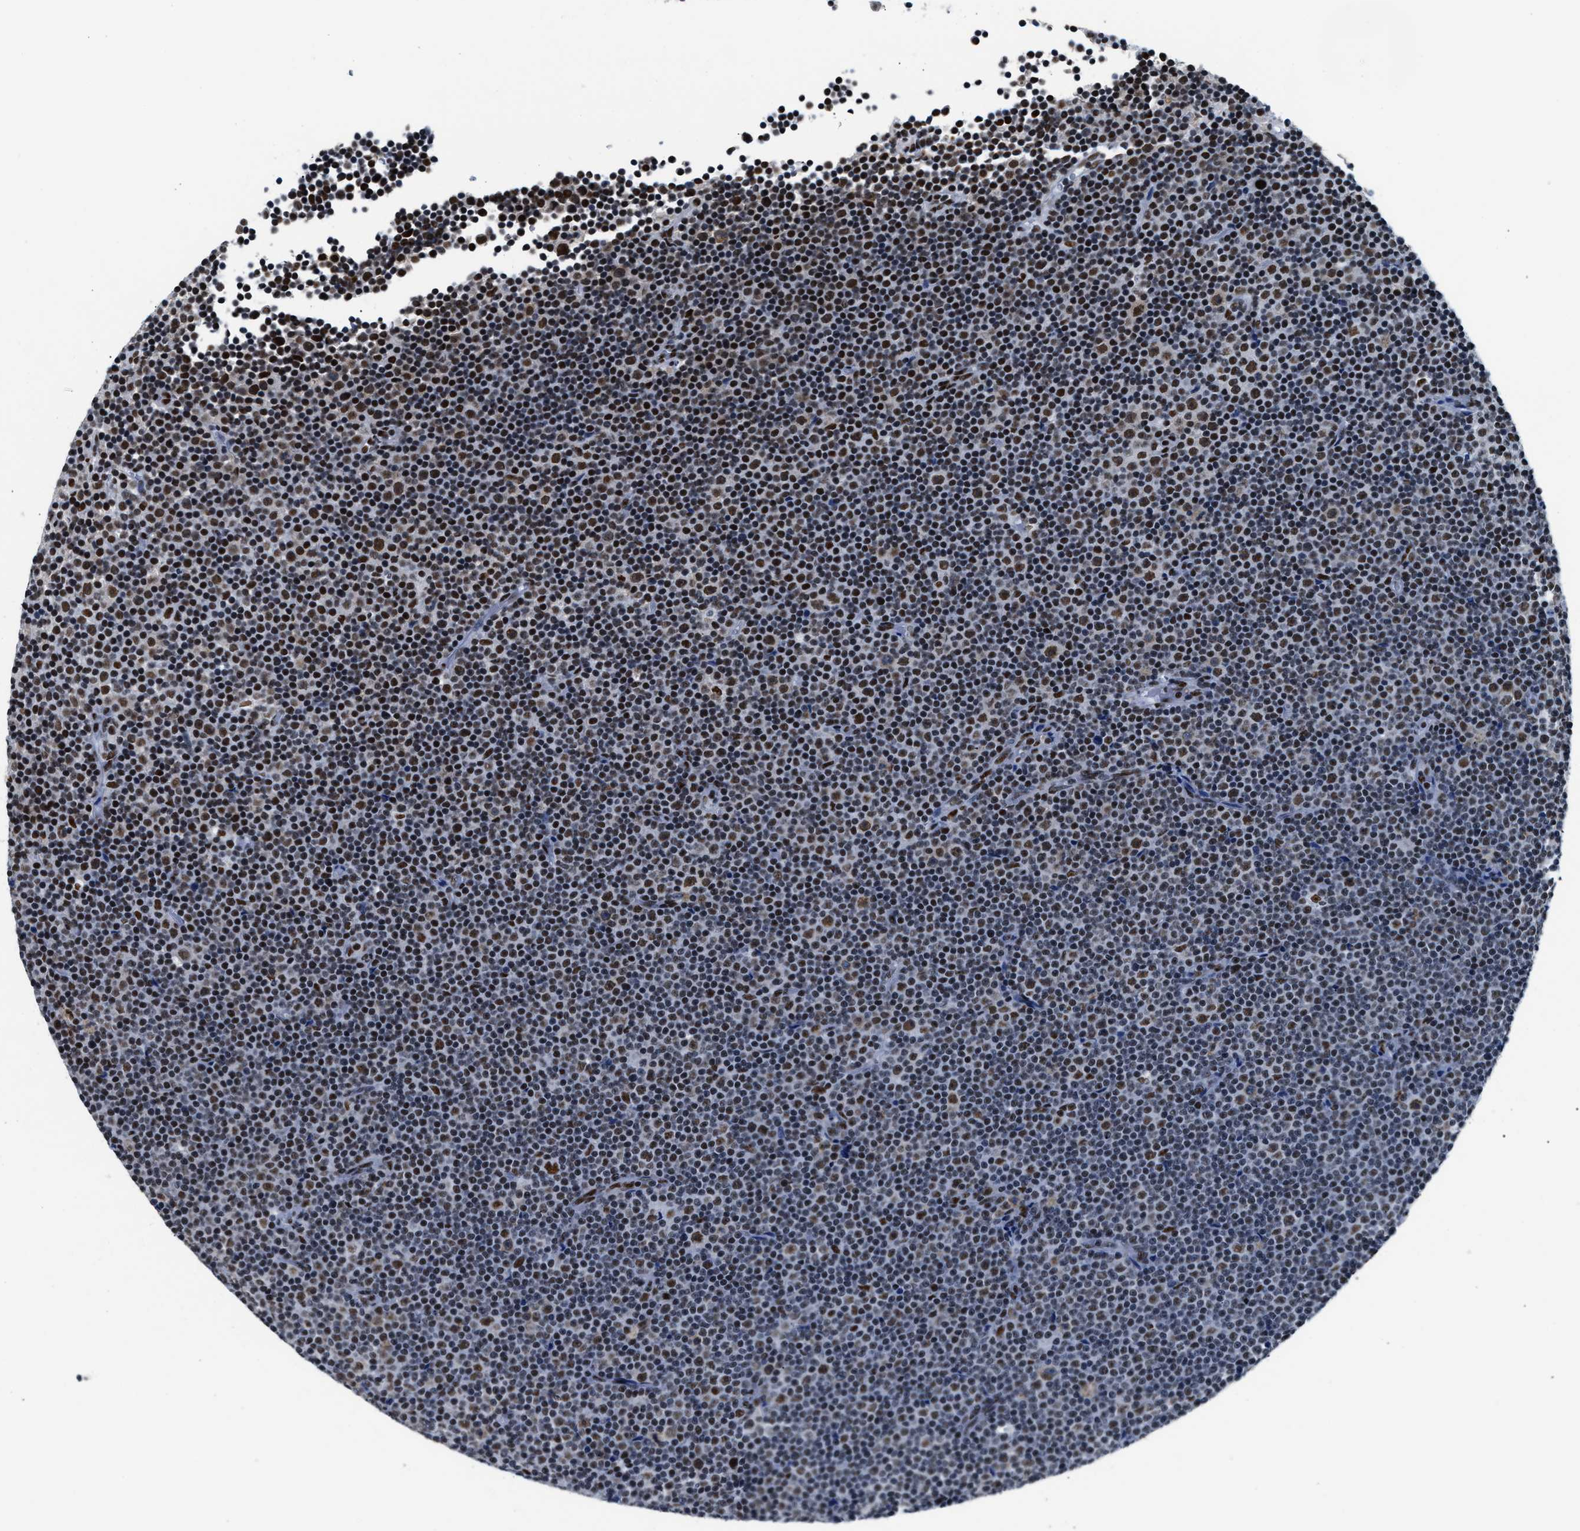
{"staining": {"intensity": "strong", "quantity": "25%-75%", "location": "nuclear"}, "tissue": "lymphoma", "cell_type": "Tumor cells", "image_type": "cancer", "snomed": [{"axis": "morphology", "description": "Malignant lymphoma, non-Hodgkin's type, Low grade"}, {"axis": "topography", "description": "Lymph node"}], "caption": "High-power microscopy captured an immunohistochemistry photomicrograph of lymphoma, revealing strong nuclear expression in approximately 25%-75% of tumor cells.", "gene": "RAD50", "patient": {"sex": "female", "age": 67}}